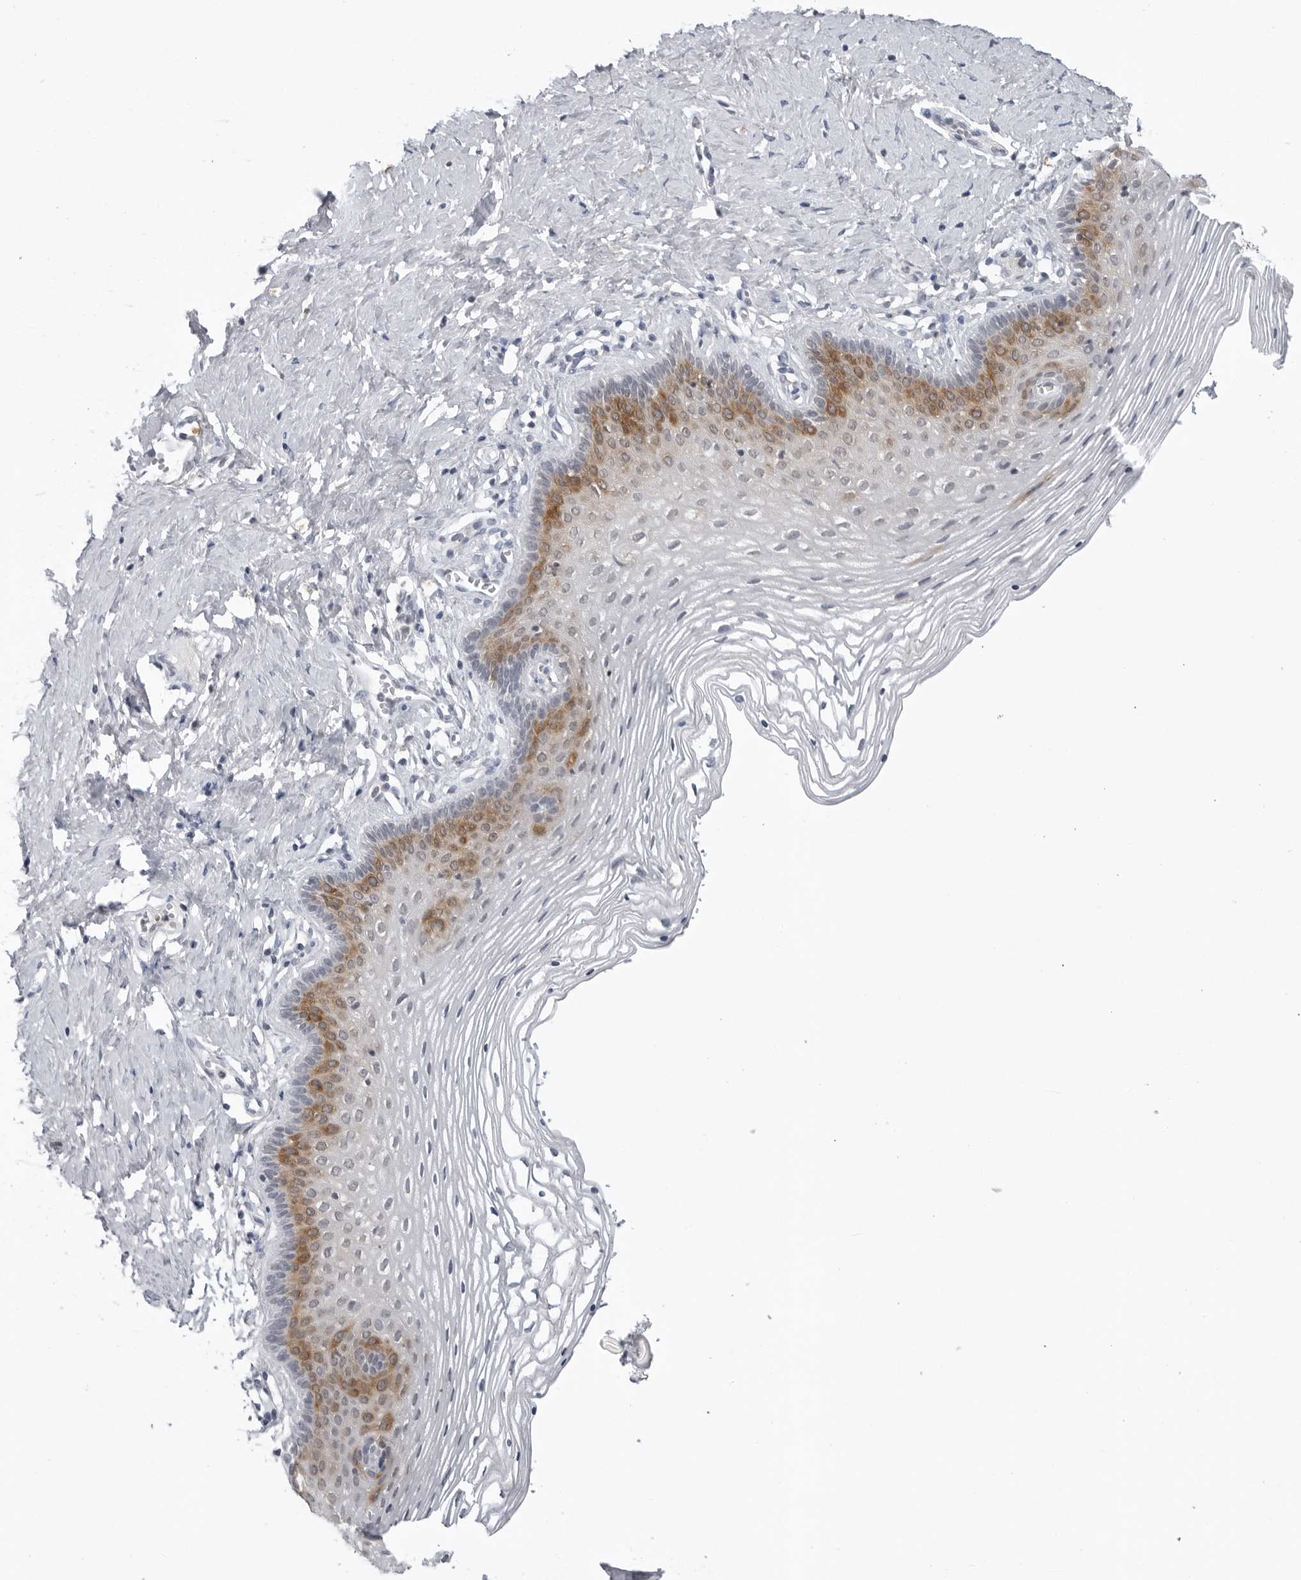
{"staining": {"intensity": "moderate", "quantity": "<25%", "location": "cytoplasmic/membranous"}, "tissue": "vagina", "cell_type": "Squamous epithelial cells", "image_type": "normal", "snomed": [{"axis": "morphology", "description": "Normal tissue, NOS"}, {"axis": "topography", "description": "Vagina"}], "caption": "This micrograph displays benign vagina stained with immunohistochemistry to label a protein in brown. The cytoplasmic/membranous of squamous epithelial cells show moderate positivity for the protein. Nuclei are counter-stained blue.", "gene": "RRM1", "patient": {"sex": "female", "age": 32}}